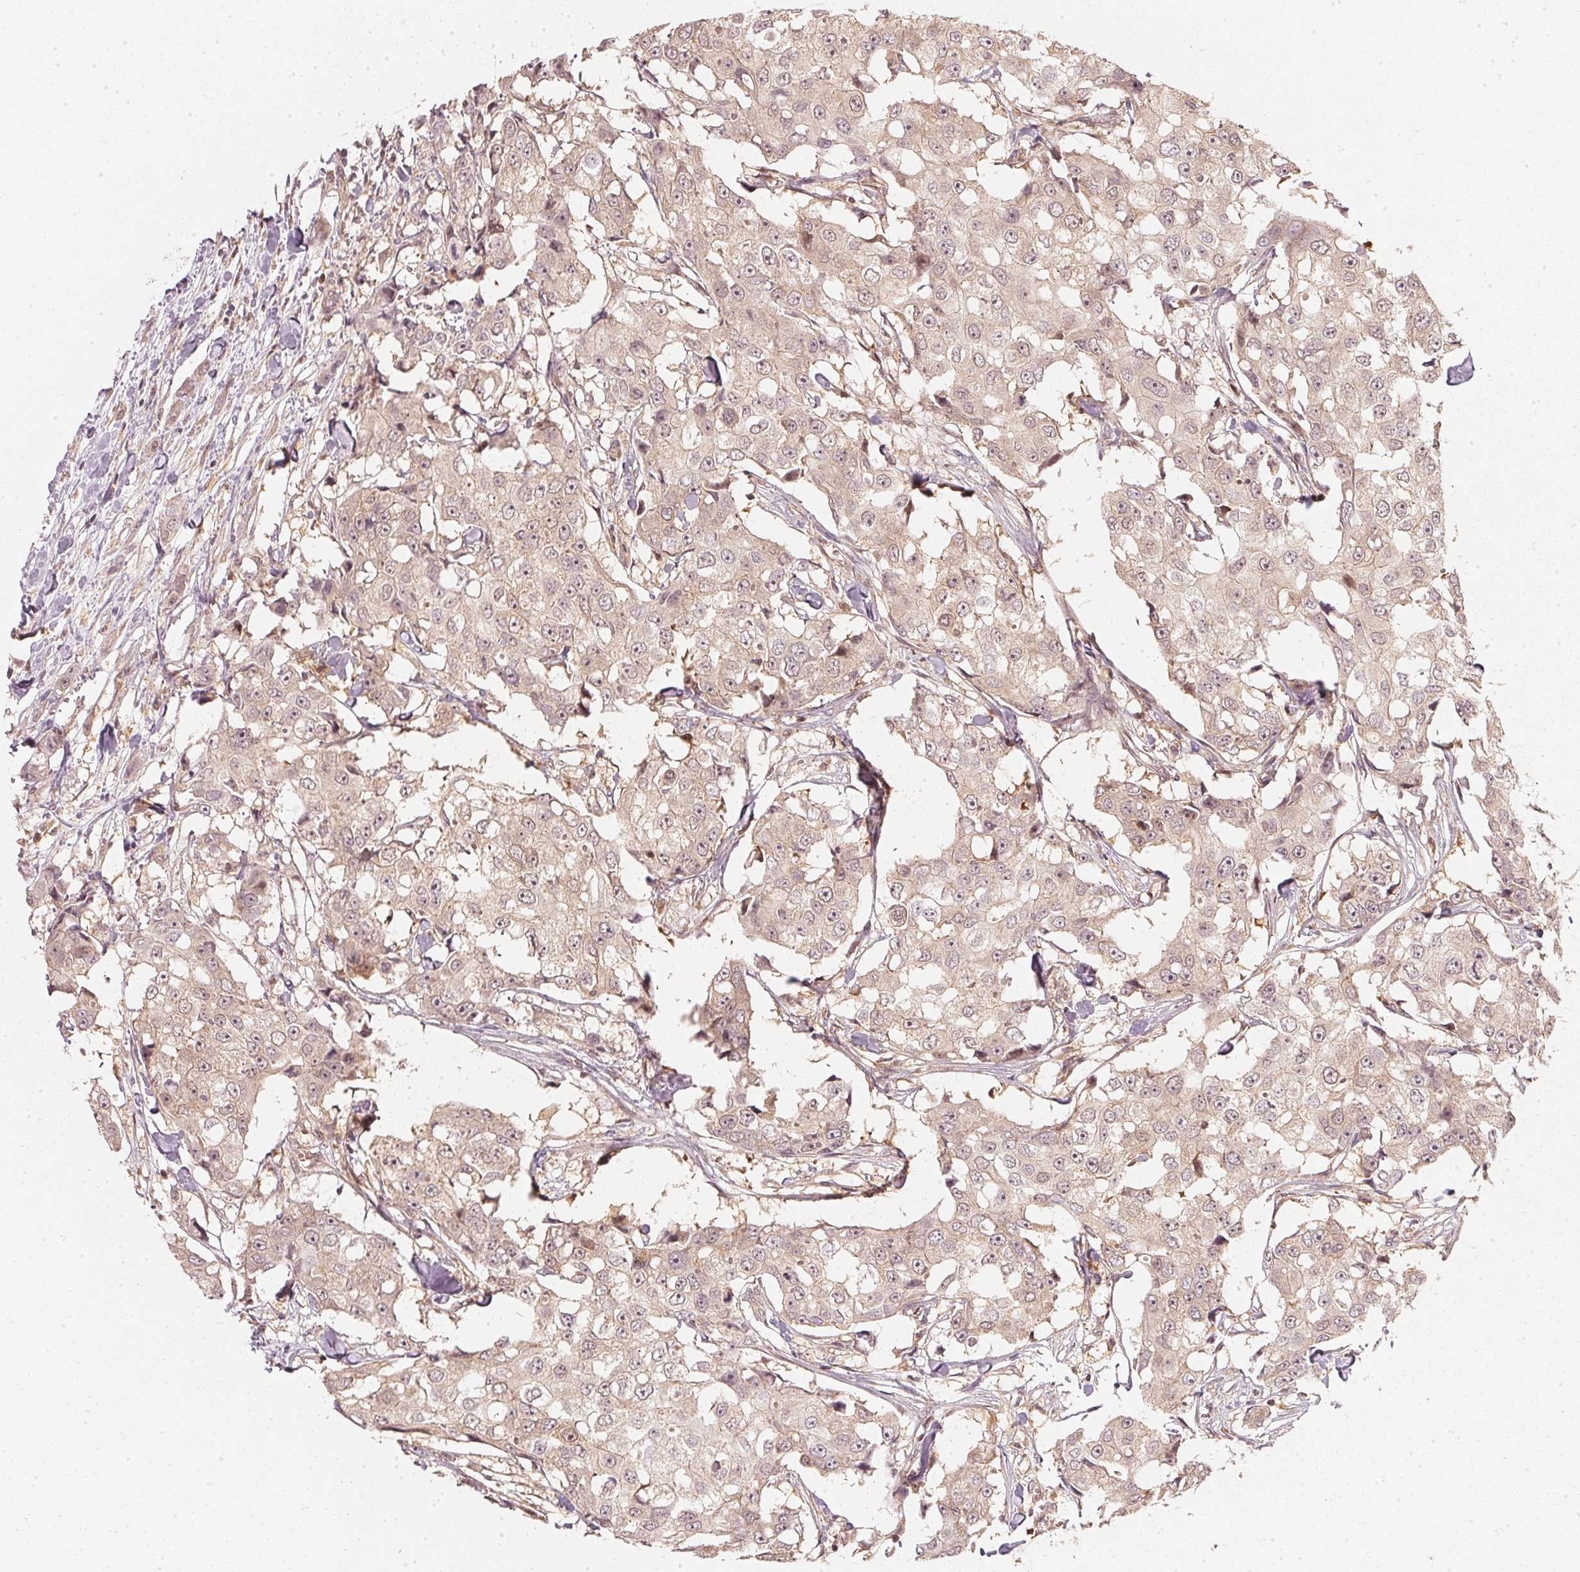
{"staining": {"intensity": "weak", "quantity": ">75%", "location": "cytoplasmic/membranous,nuclear"}, "tissue": "breast cancer", "cell_type": "Tumor cells", "image_type": "cancer", "snomed": [{"axis": "morphology", "description": "Duct carcinoma"}, {"axis": "topography", "description": "Breast"}], "caption": "An immunohistochemistry histopathology image of tumor tissue is shown. Protein staining in brown highlights weak cytoplasmic/membranous and nuclear positivity in breast cancer within tumor cells. (brown staining indicates protein expression, while blue staining denotes nuclei).", "gene": "UBE2L3", "patient": {"sex": "female", "age": 27}}